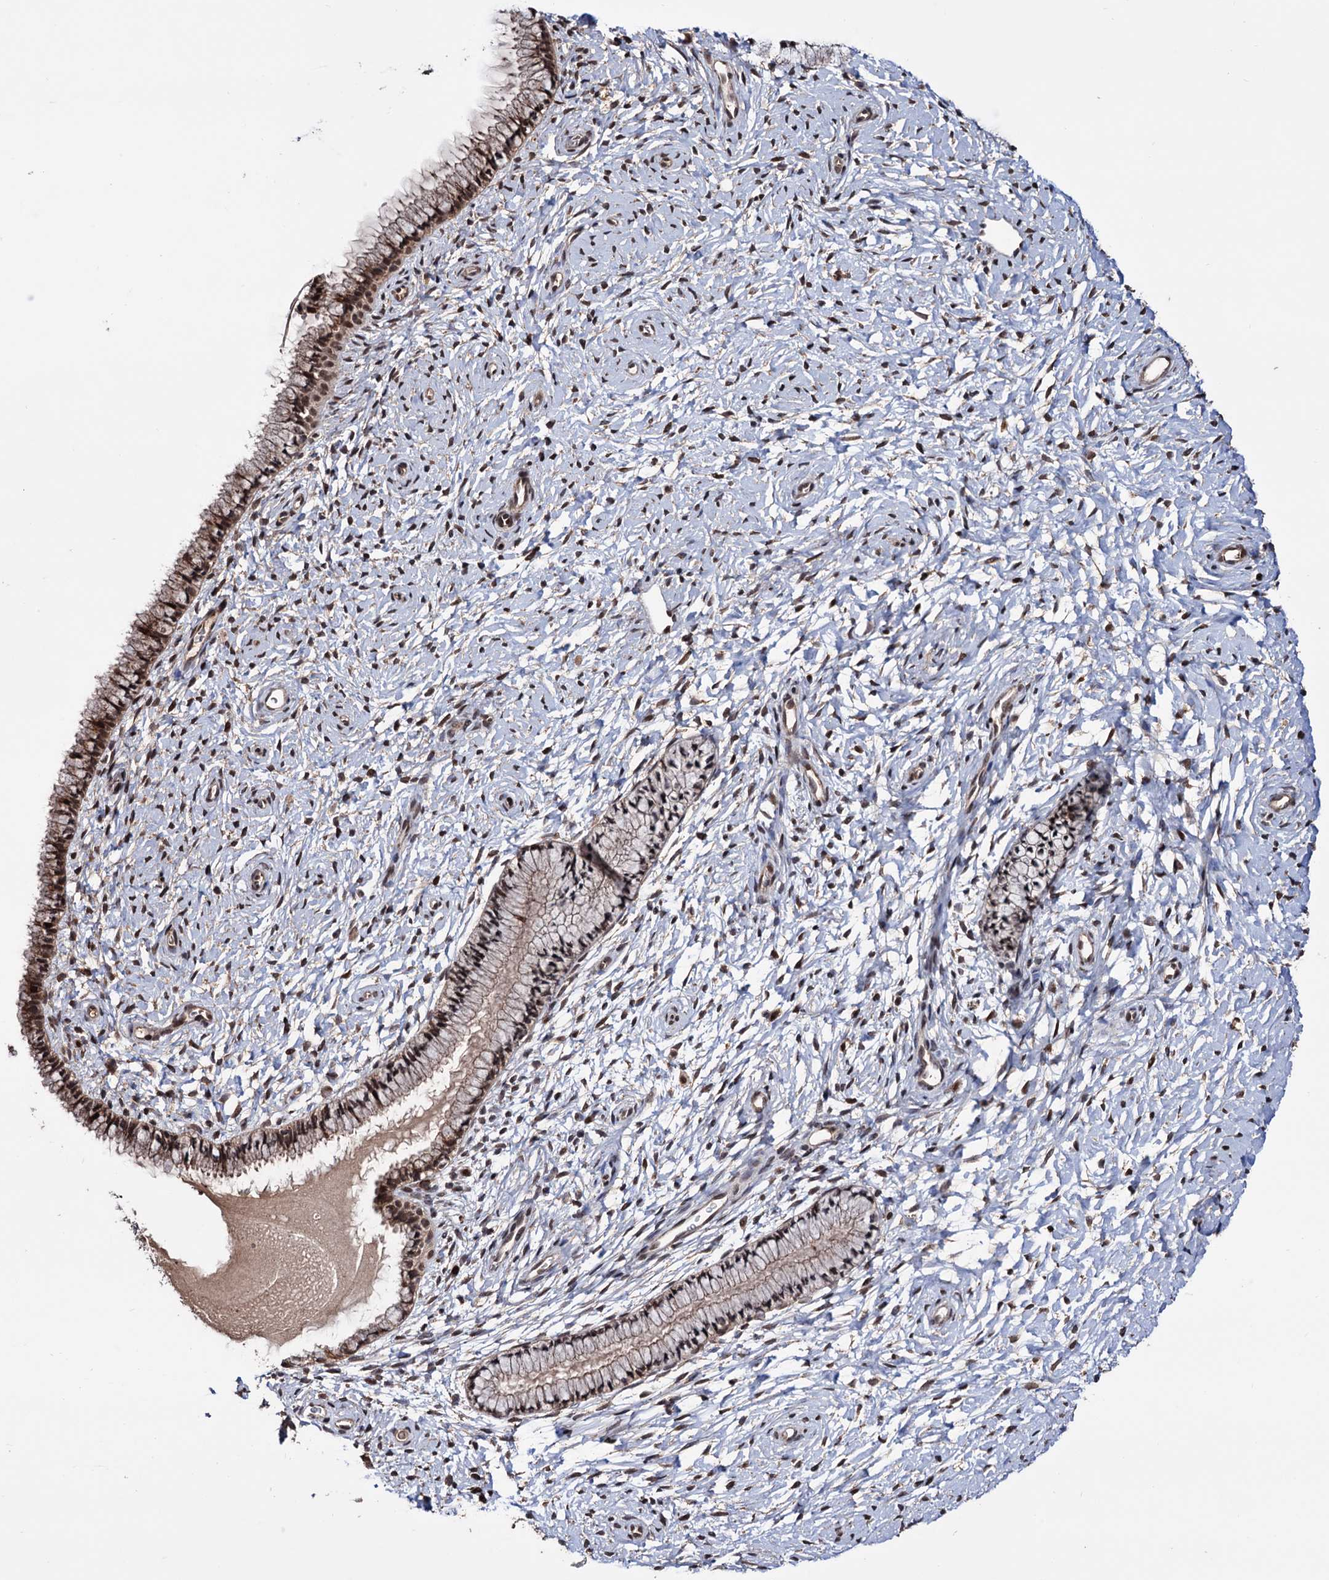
{"staining": {"intensity": "moderate", "quantity": ">75%", "location": "cytoplasmic/membranous,nuclear"}, "tissue": "cervix", "cell_type": "Glandular cells", "image_type": "normal", "snomed": [{"axis": "morphology", "description": "Normal tissue, NOS"}, {"axis": "topography", "description": "Cervix"}], "caption": "Immunohistochemical staining of normal cervix displays medium levels of moderate cytoplasmic/membranous,nuclear positivity in about >75% of glandular cells. (Brightfield microscopy of DAB IHC at high magnification).", "gene": "KLF5", "patient": {"sex": "female", "age": 33}}